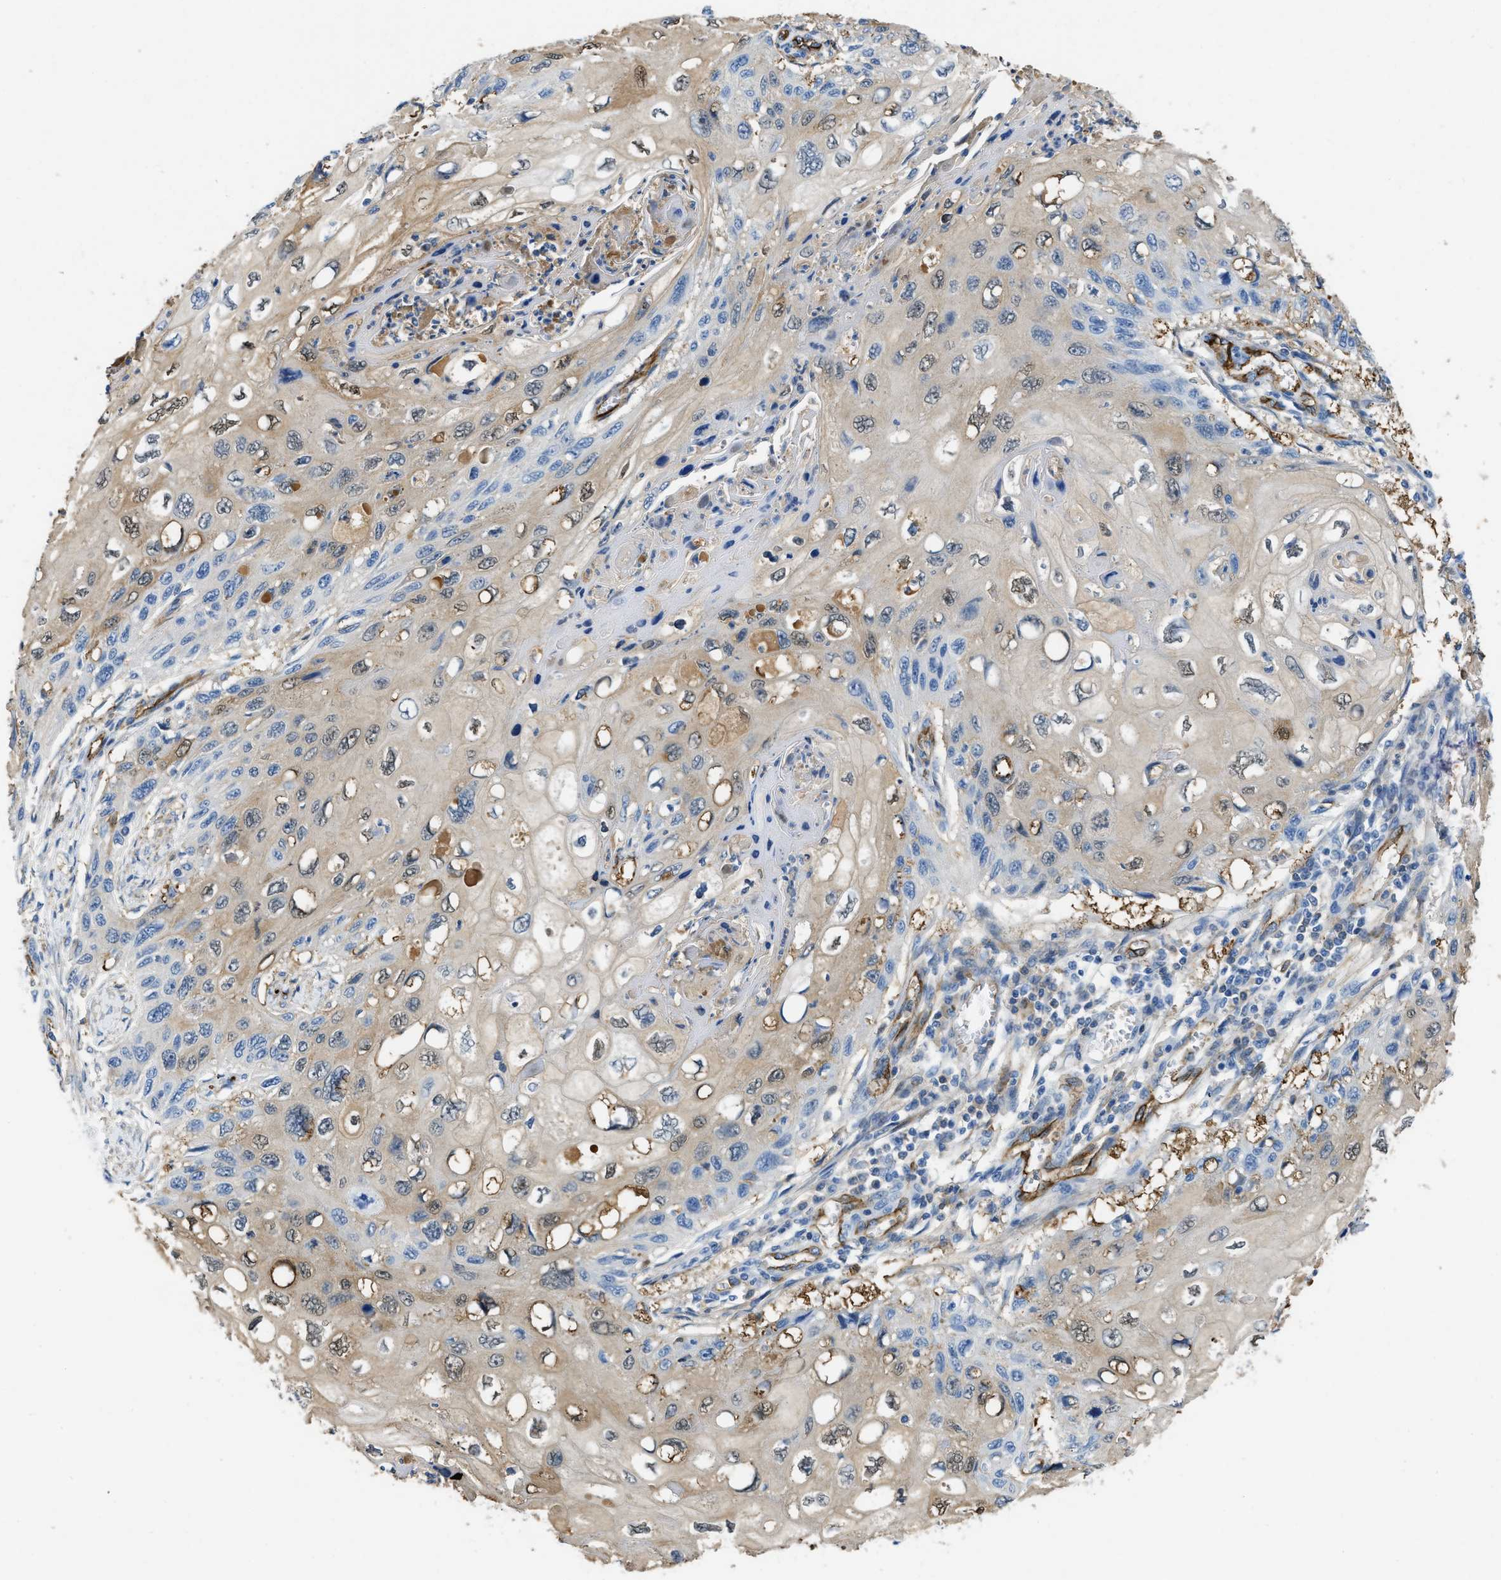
{"staining": {"intensity": "moderate", "quantity": "25%-75%", "location": "nuclear"}, "tissue": "cervical cancer", "cell_type": "Tumor cells", "image_type": "cancer", "snomed": [{"axis": "morphology", "description": "Squamous cell carcinoma, NOS"}, {"axis": "topography", "description": "Cervix"}], "caption": "This micrograph reveals cervical cancer stained with immunohistochemistry to label a protein in brown. The nuclear of tumor cells show moderate positivity for the protein. Nuclei are counter-stained blue.", "gene": "SPEG", "patient": {"sex": "female", "age": 70}}